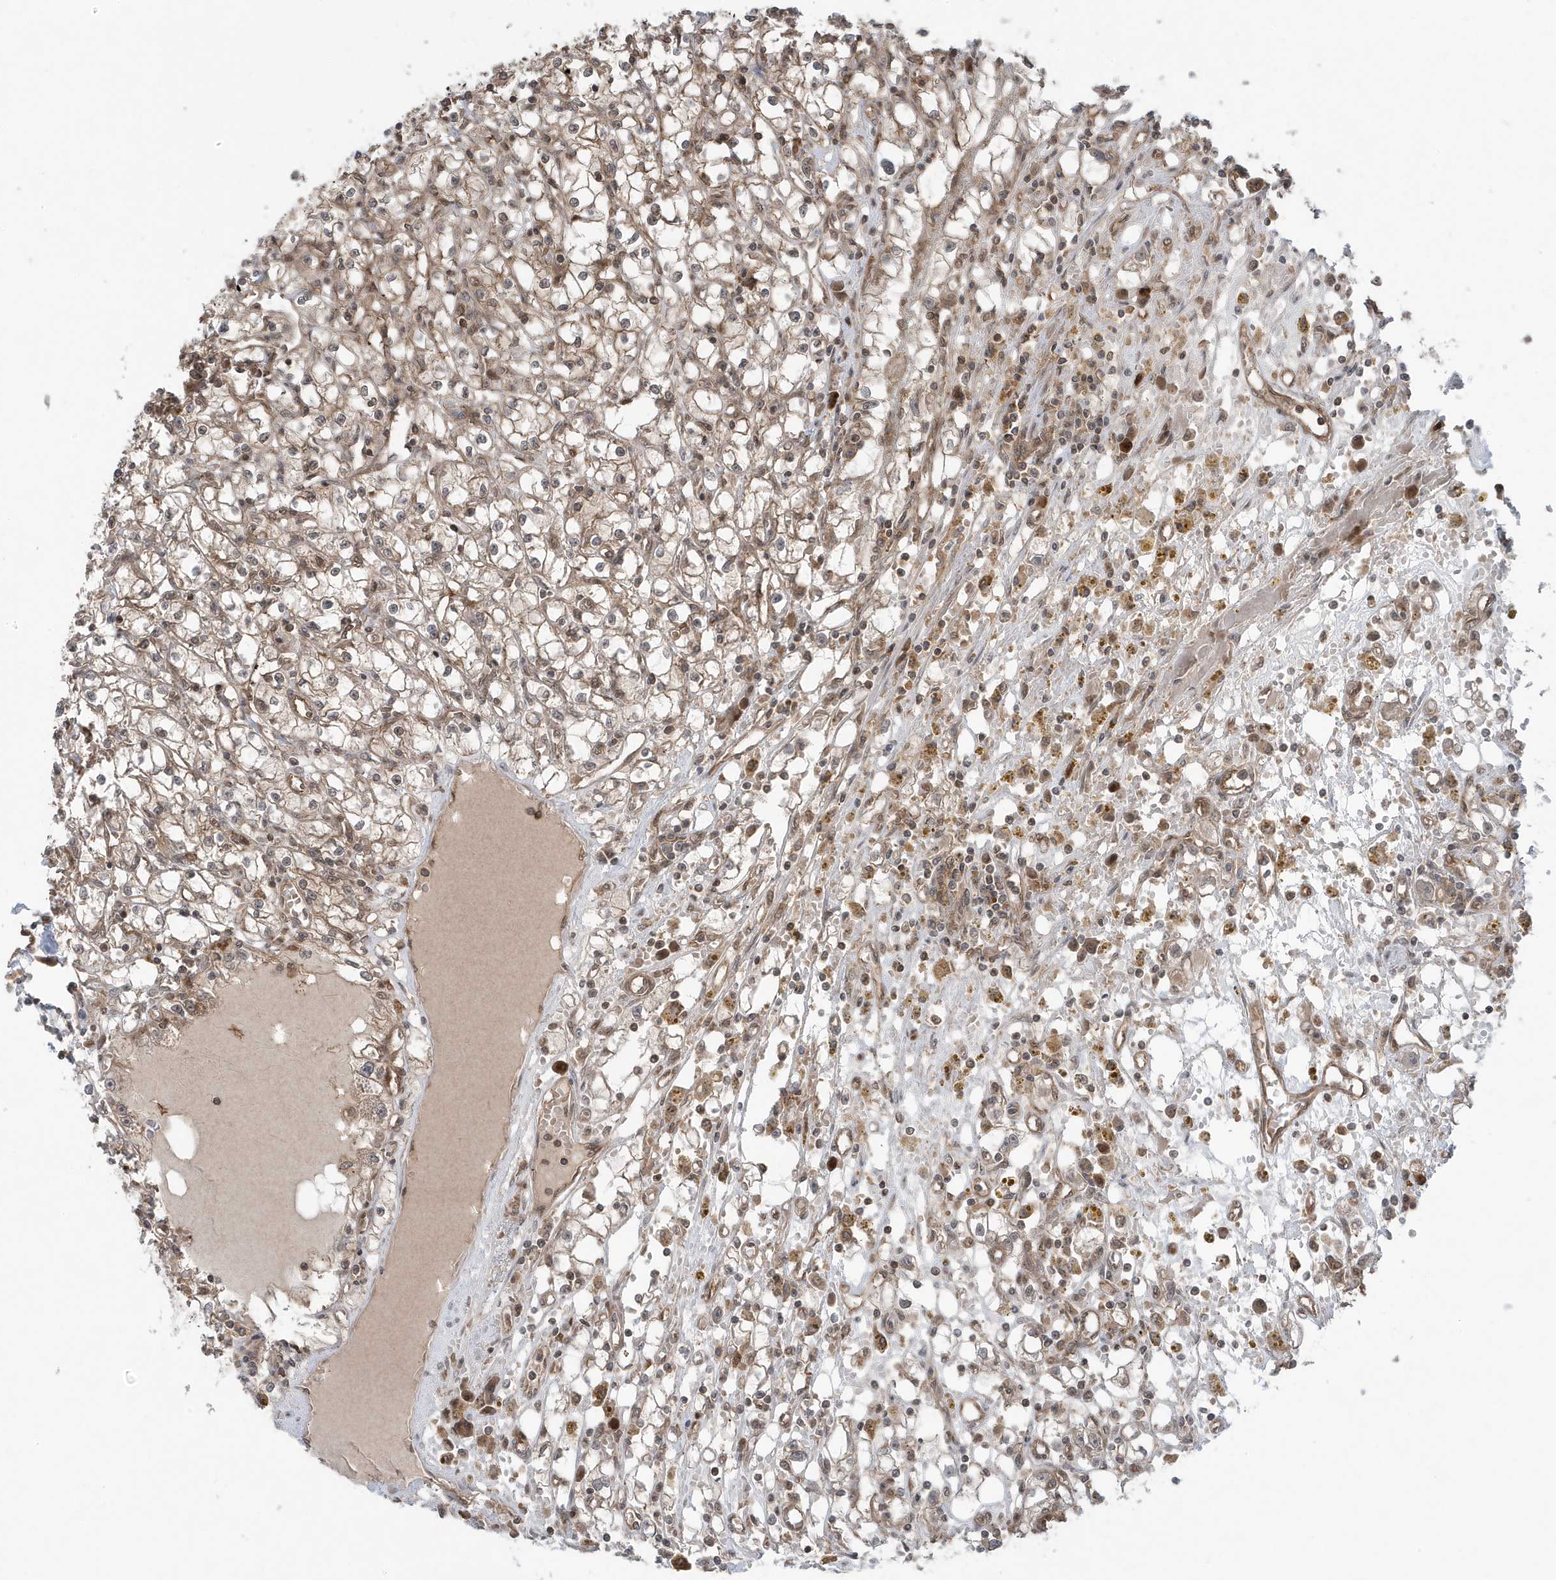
{"staining": {"intensity": "weak", "quantity": "25%-75%", "location": "cytoplasmic/membranous"}, "tissue": "renal cancer", "cell_type": "Tumor cells", "image_type": "cancer", "snomed": [{"axis": "morphology", "description": "Adenocarcinoma, NOS"}, {"axis": "topography", "description": "Kidney"}], "caption": "Renal cancer (adenocarcinoma) tissue reveals weak cytoplasmic/membranous staining in about 25%-75% of tumor cells, visualized by immunohistochemistry.", "gene": "MAPK1IP1L", "patient": {"sex": "male", "age": 56}}